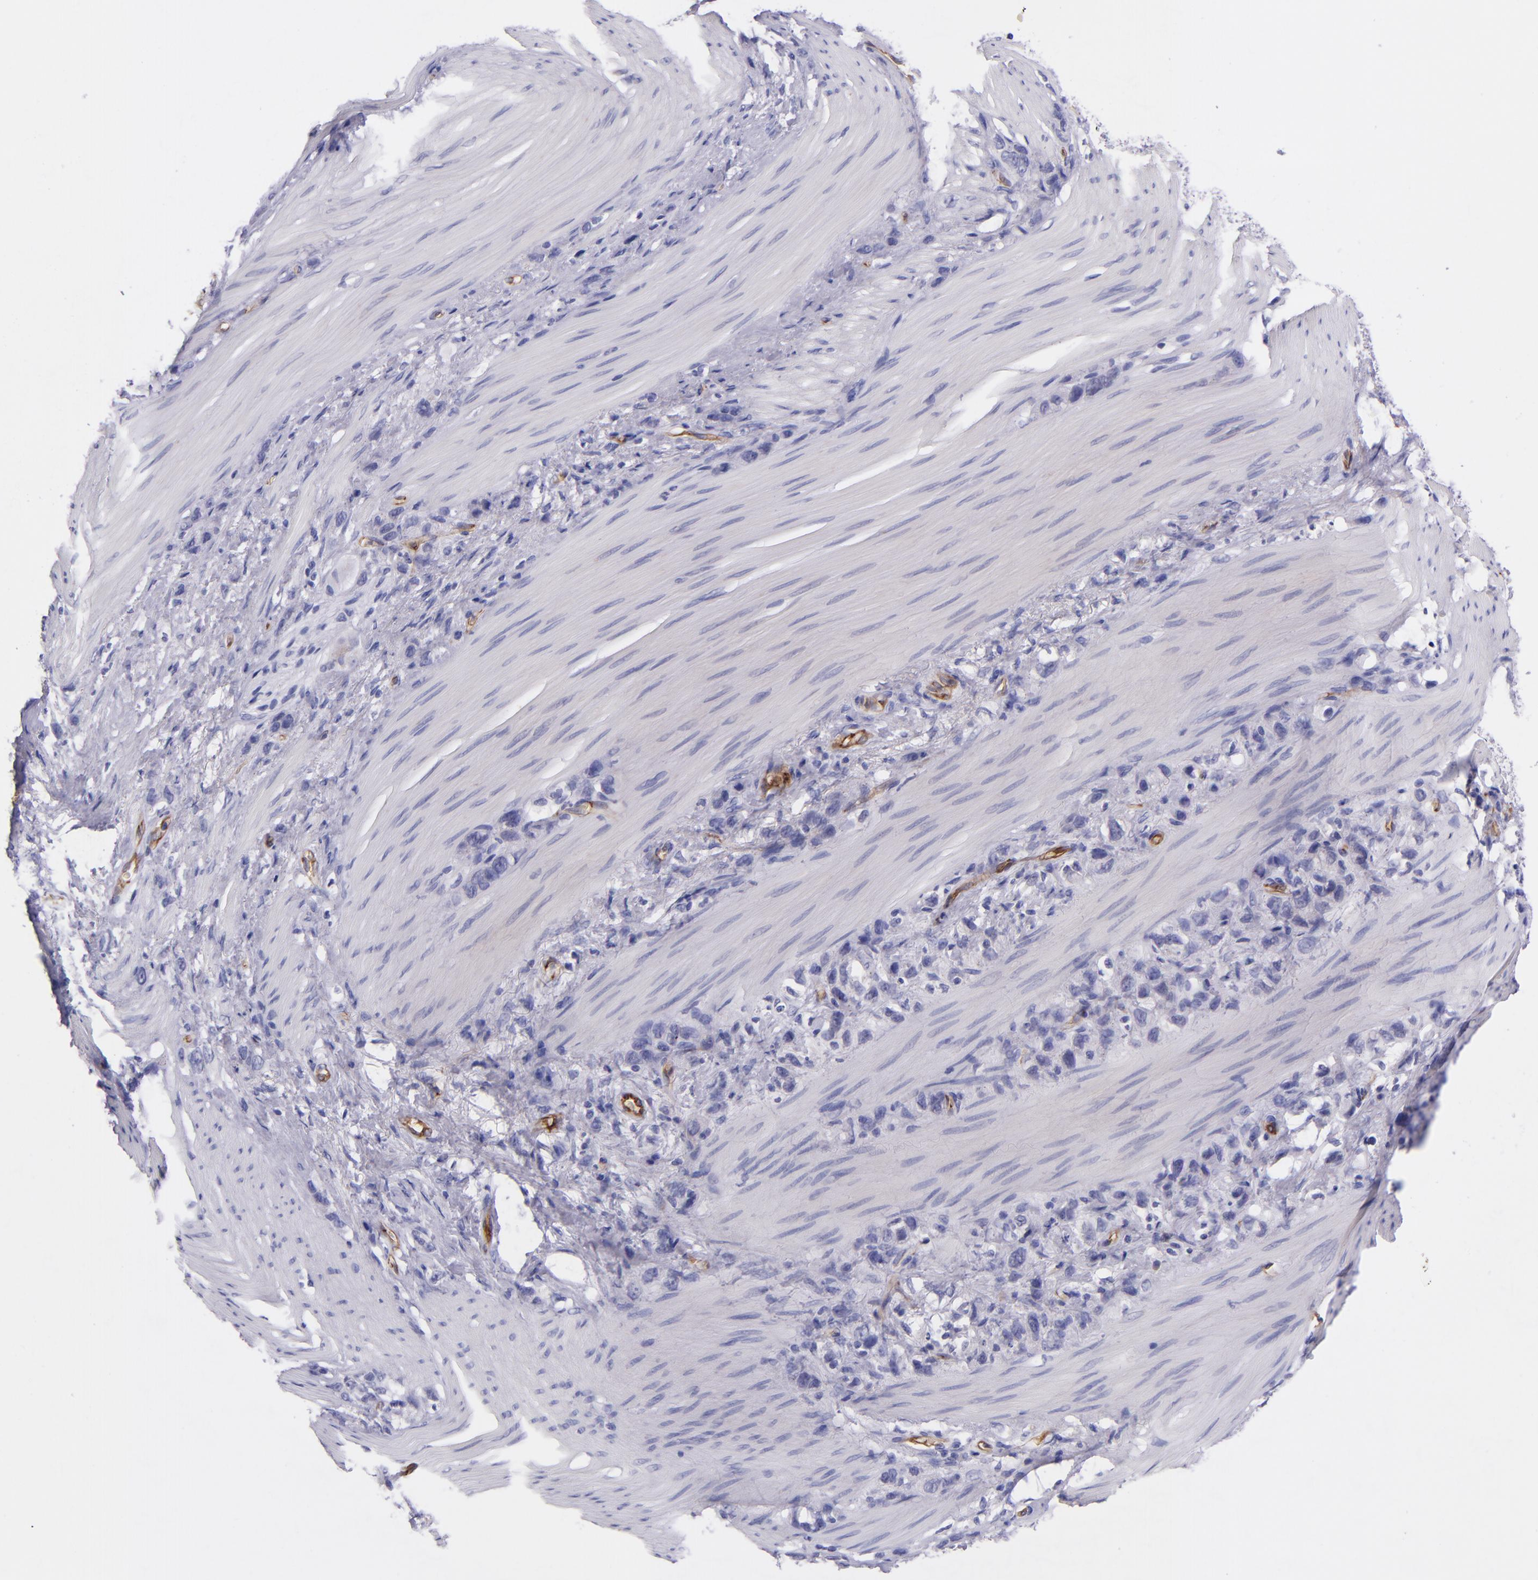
{"staining": {"intensity": "negative", "quantity": "none", "location": "none"}, "tissue": "stomach cancer", "cell_type": "Tumor cells", "image_type": "cancer", "snomed": [{"axis": "morphology", "description": "Normal tissue, NOS"}, {"axis": "morphology", "description": "Adenocarcinoma, NOS"}, {"axis": "morphology", "description": "Adenocarcinoma, High grade"}, {"axis": "topography", "description": "Stomach, upper"}, {"axis": "topography", "description": "Stomach"}], "caption": "High magnification brightfield microscopy of adenocarcinoma (stomach) stained with DAB (3,3'-diaminobenzidine) (brown) and counterstained with hematoxylin (blue): tumor cells show no significant staining.", "gene": "NOS3", "patient": {"sex": "female", "age": 65}}